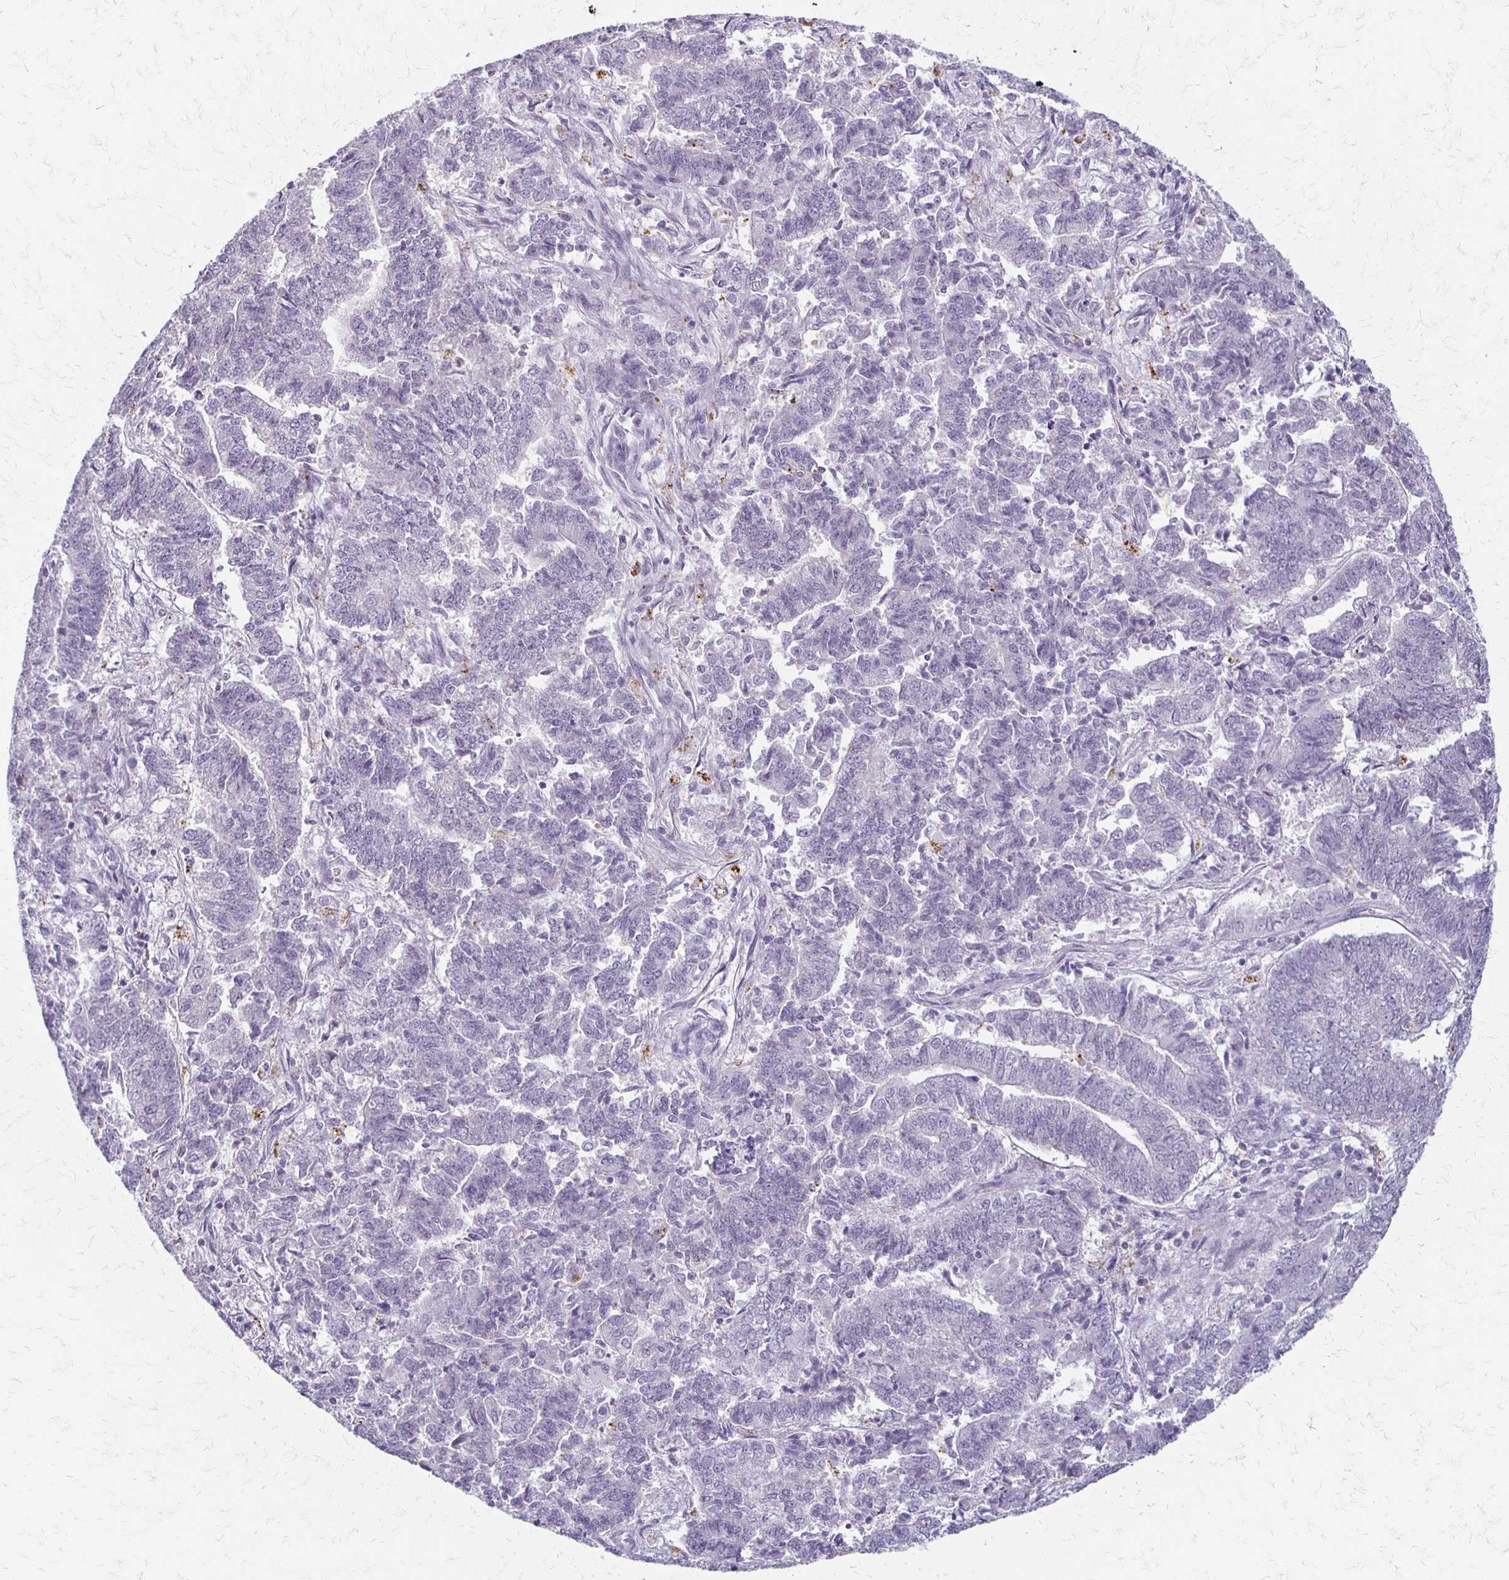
{"staining": {"intensity": "negative", "quantity": "none", "location": "none"}, "tissue": "endometrial cancer", "cell_type": "Tumor cells", "image_type": "cancer", "snomed": [{"axis": "morphology", "description": "Adenocarcinoma, NOS"}, {"axis": "topography", "description": "Endometrium"}], "caption": "Tumor cells show no significant staining in endometrial cancer. Nuclei are stained in blue.", "gene": "ACP5", "patient": {"sex": "female", "age": 72}}